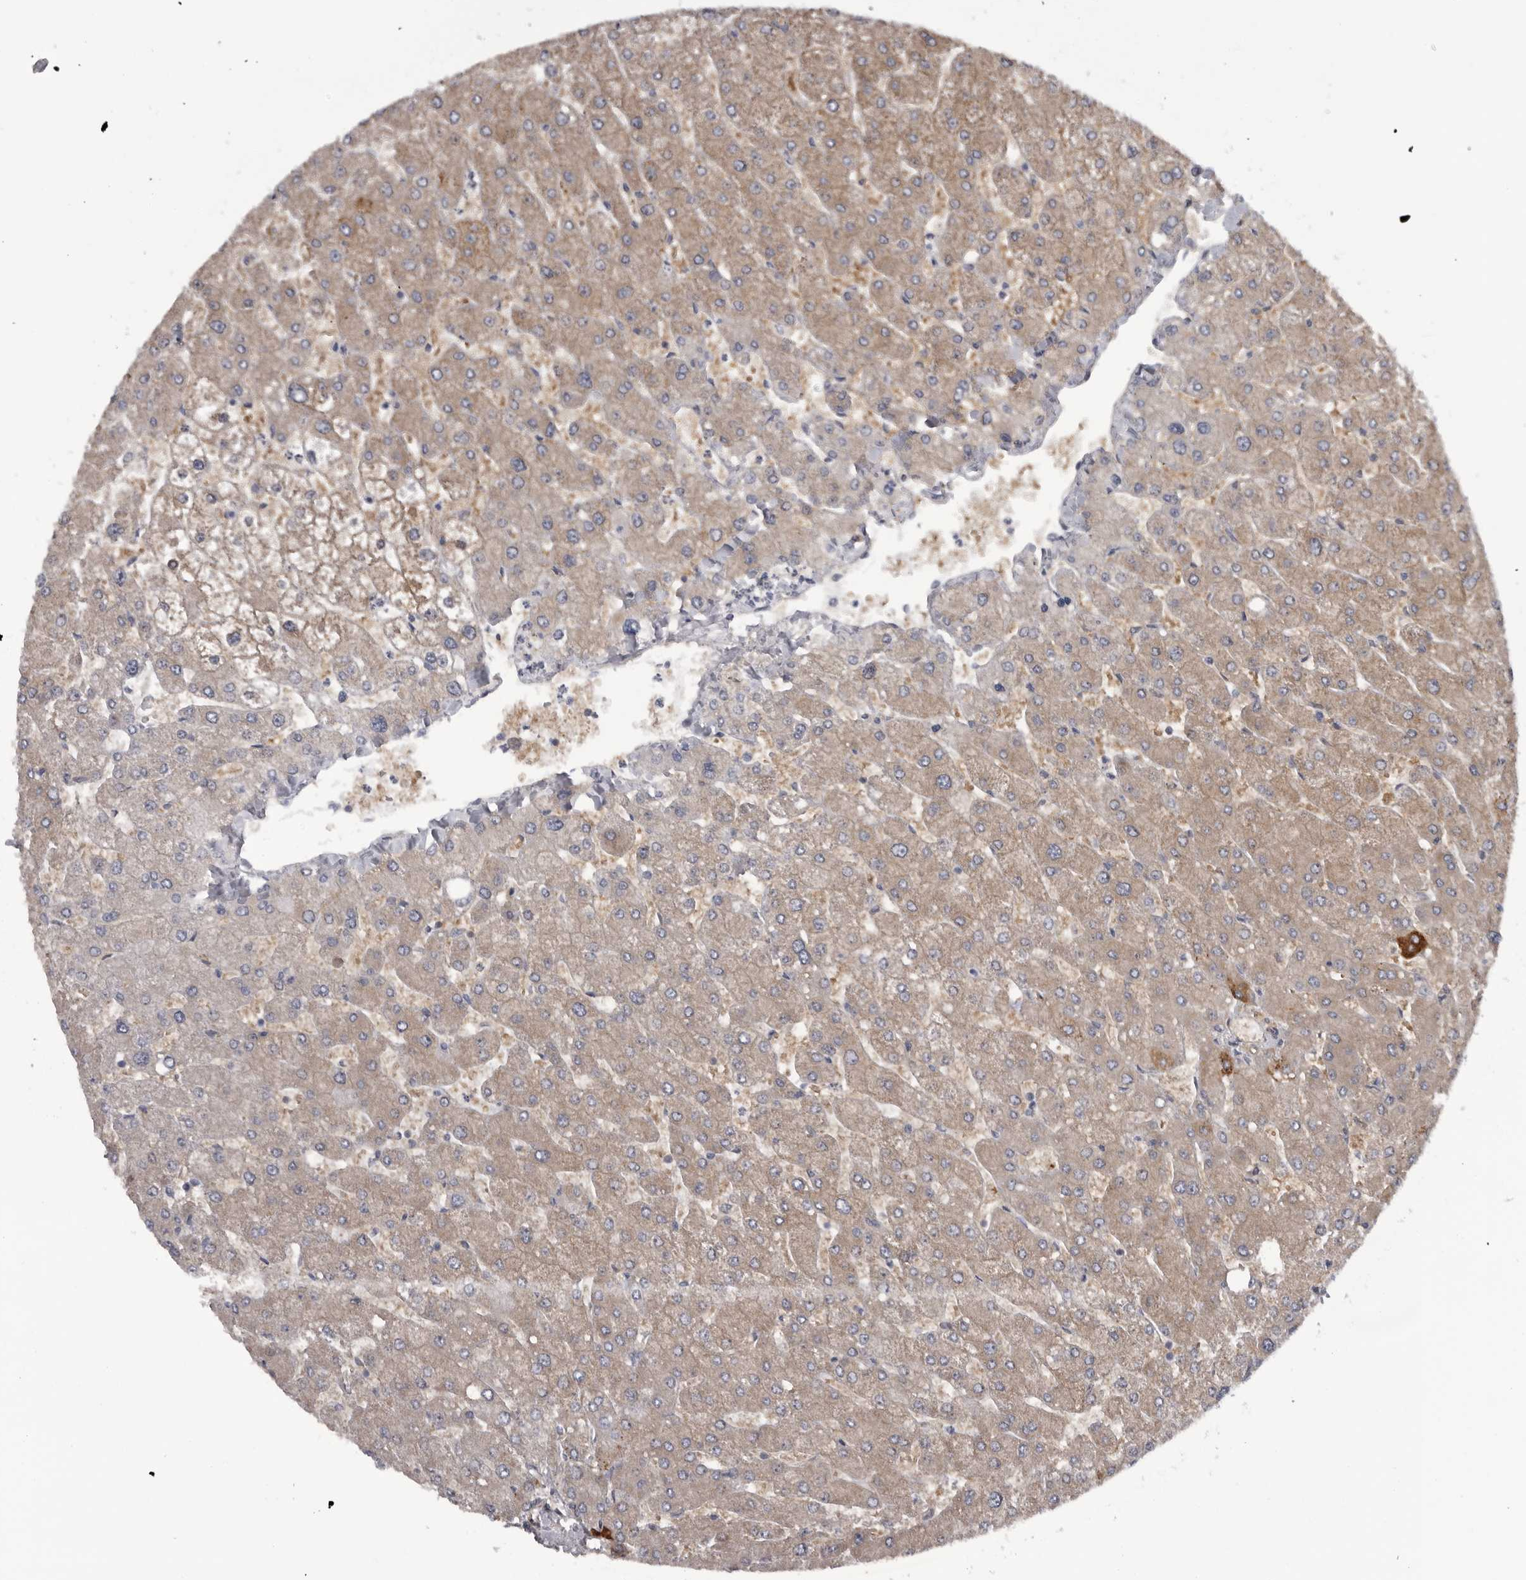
{"staining": {"intensity": "moderate", "quantity": ">75%", "location": "cytoplasmic/membranous"}, "tissue": "liver", "cell_type": "Cholangiocytes", "image_type": "normal", "snomed": [{"axis": "morphology", "description": "Normal tissue, NOS"}, {"axis": "topography", "description": "Liver"}], "caption": "IHC staining of benign liver, which displays medium levels of moderate cytoplasmic/membranous expression in about >75% of cholangiocytes indicating moderate cytoplasmic/membranous protein expression. The staining was performed using DAB (brown) for protein detection and nuclei were counterstained in hematoxylin (blue).", "gene": "RAB3GAP2", "patient": {"sex": "male", "age": 55}}